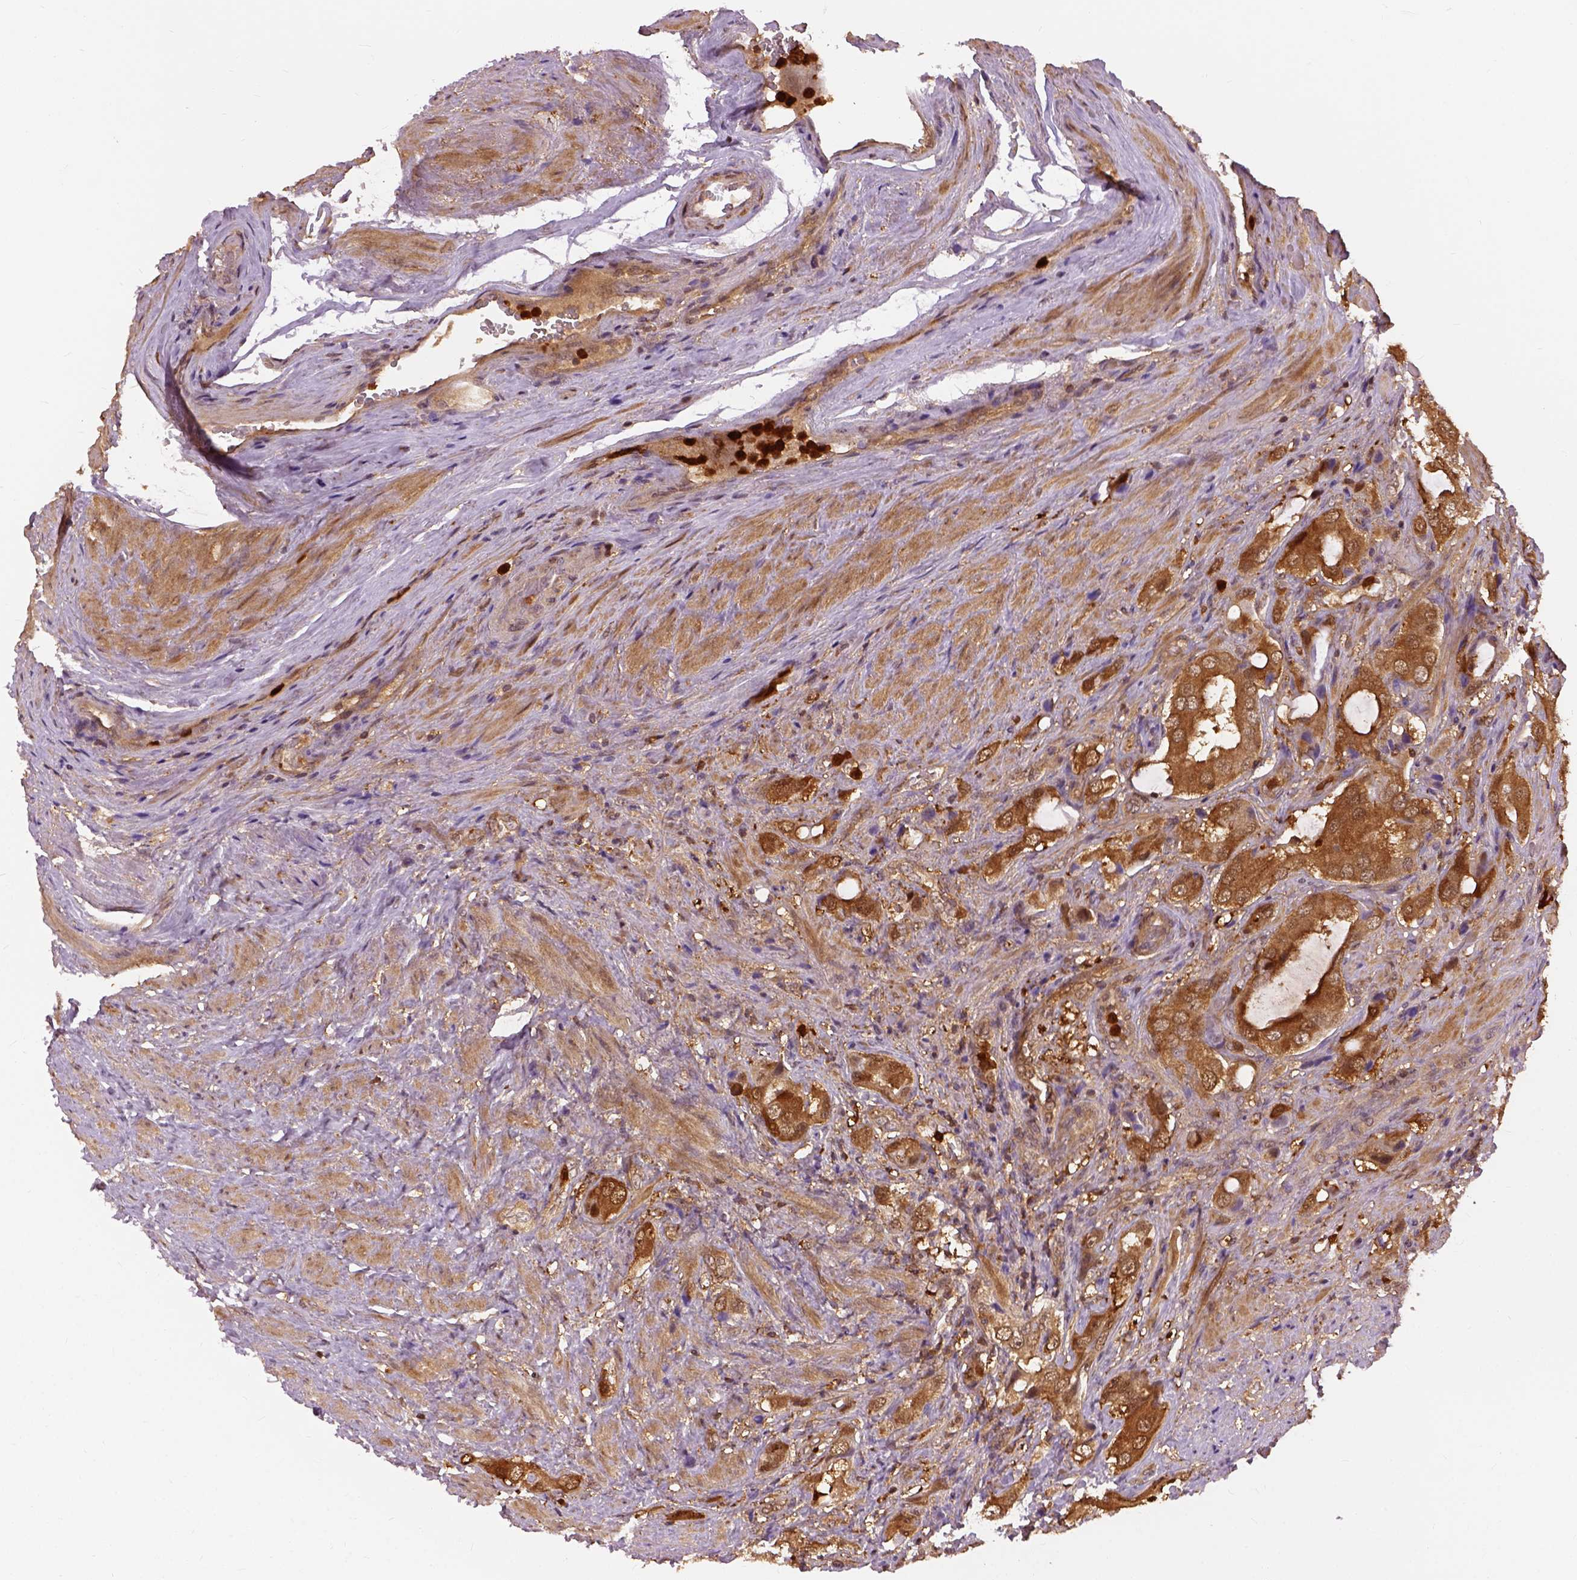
{"staining": {"intensity": "moderate", "quantity": ">75%", "location": "cytoplasmic/membranous"}, "tissue": "prostate cancer", "cell_type": "Tumor cells", "image_type": "cancer", "snomed": [{"axis": "morphology", "description": "Adenocarcinoma, NOS"}, {"axis": "topography", "description": "Prostate"}], "caption": "Protein staining displays moderate cytoplasmic/membranous expression in approximately >75% of tumor cells in prostate cancer. The protein is stained brown, and the nuclei are stained in blue (DAB (3,3'-diaminobenzidine) IHC with brightfield microscopy, high magnification).", "gene": "GPI", "patient": {"sex": "male", "age": 63}}